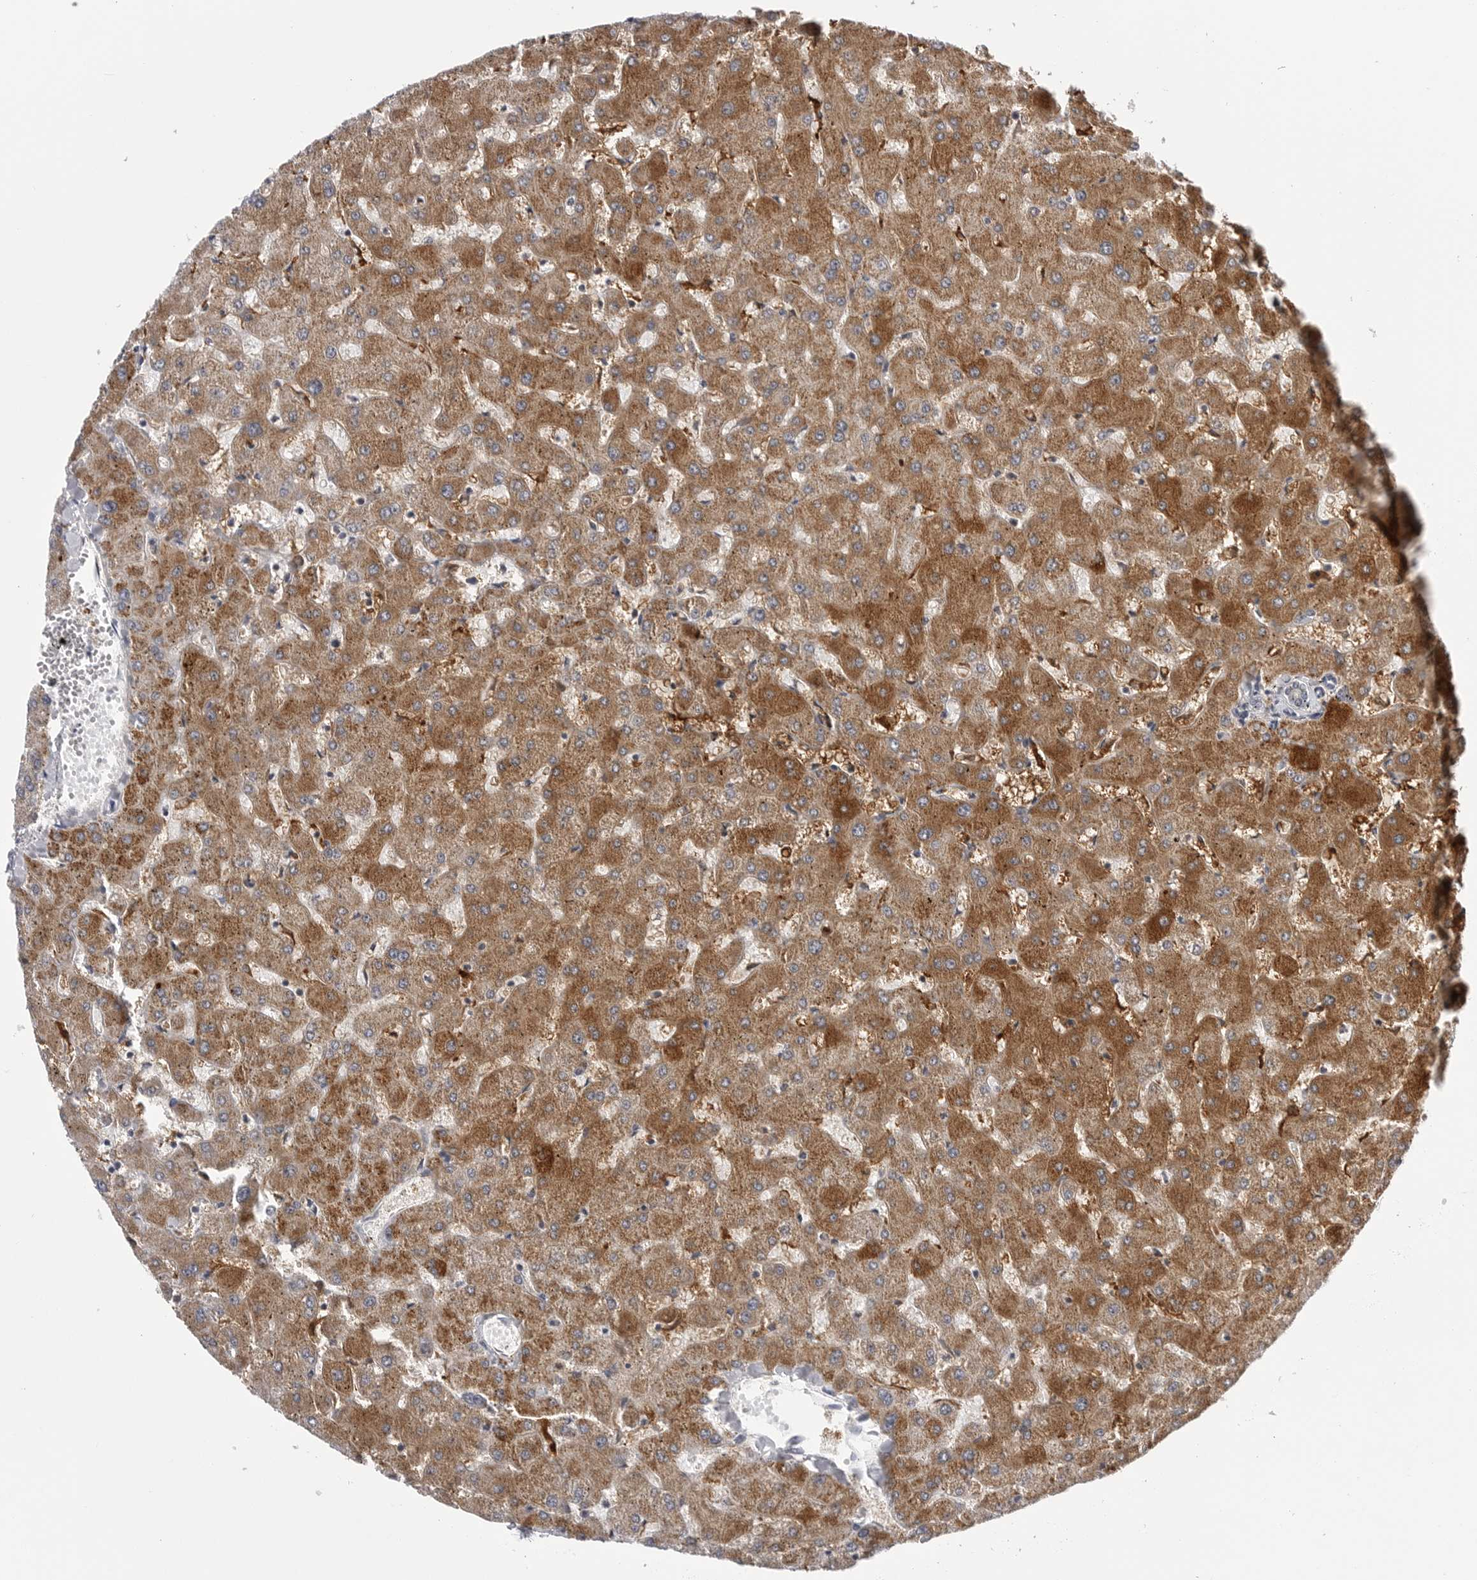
{"staining": {"intensity": "weak", "quantity": "<25%", "location": "cytoplasmic/membranous"}, "tissue": "liver", "cell_type": "Cholangiocytes", "image_type": "normal", "snomed": [{"axis": "morphology", "description": "Normal tissue, NOS"}, {"axis": "topography", "description": "Liver"}], "caption": "There is no significant expression in cholangiocytes of liver. (Stains: DAB (3,3'-diaminobenzidine) immunohistochemistry with hematoxylin counter stain, Microscopy: brightfield microscopy at high magnification).", "gene": "CDK20", "patient": {"sex": "female", "age": 63}}